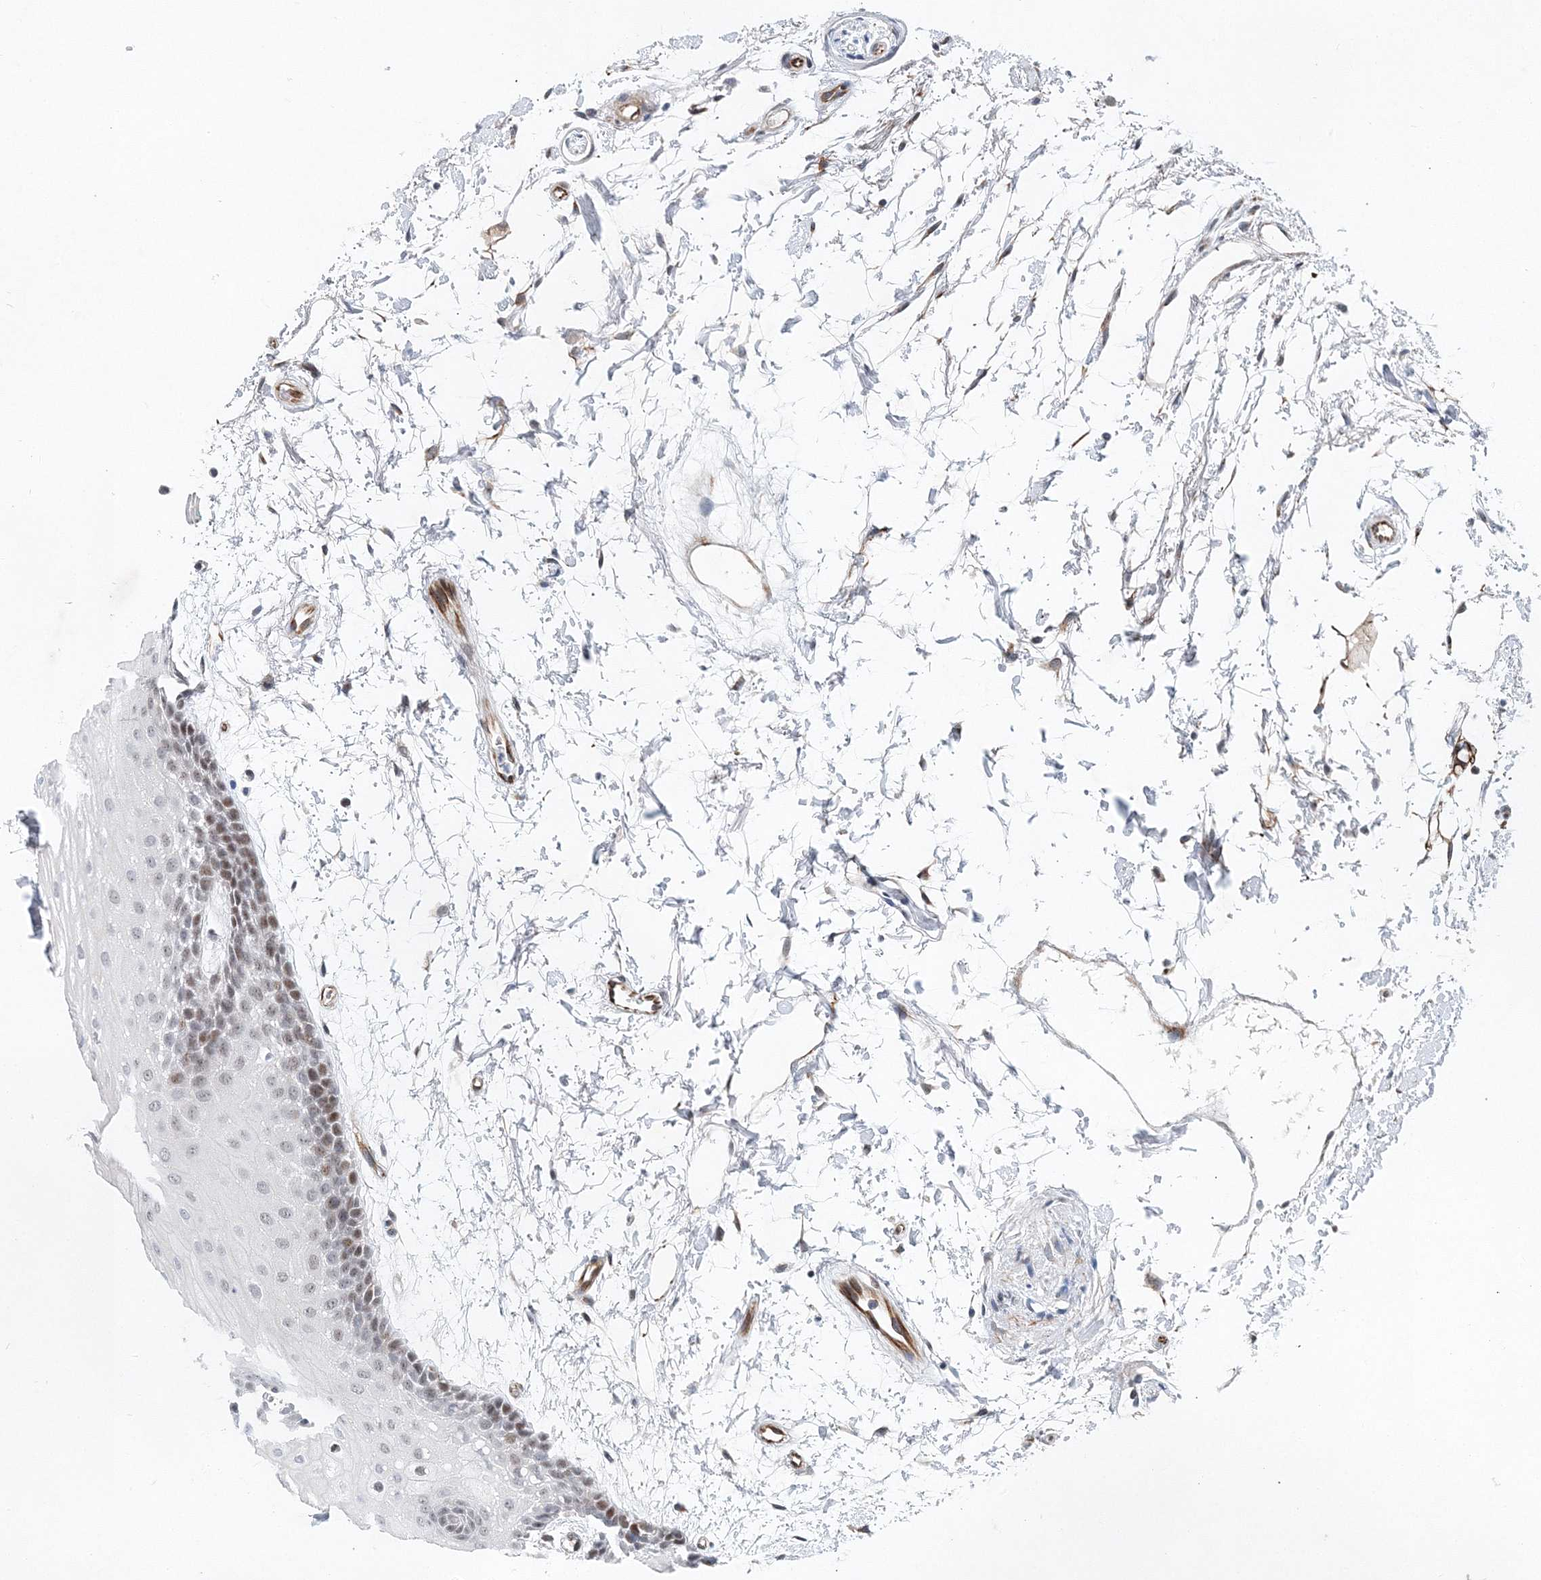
{"staining": {"intensity": "moderate", "quantity": "<25%", "location": "nuclear"}, "tissue": "oral mucosa", "cell_type": "Squamous epithelial cells", "image_type": "normal", "snomed": [{"axis": "morphology", "description": "Normal tissue, NOS"}, {"axis": "topography", "description": "Skeletal muscle"}, {"axis": "topography", "description": "Oral tissue"}, {"axis": "topography", "description": "Peripheral nerve tissue"}], "caption": "Immunohistochemical staining of benign human oral mucosa exhibits <25% levels of moderate nuclear protein staining in about <25% of squamous epithelial cells.", "gene": "UIMC1", "patient": {"sex": "female", "age": 84}}